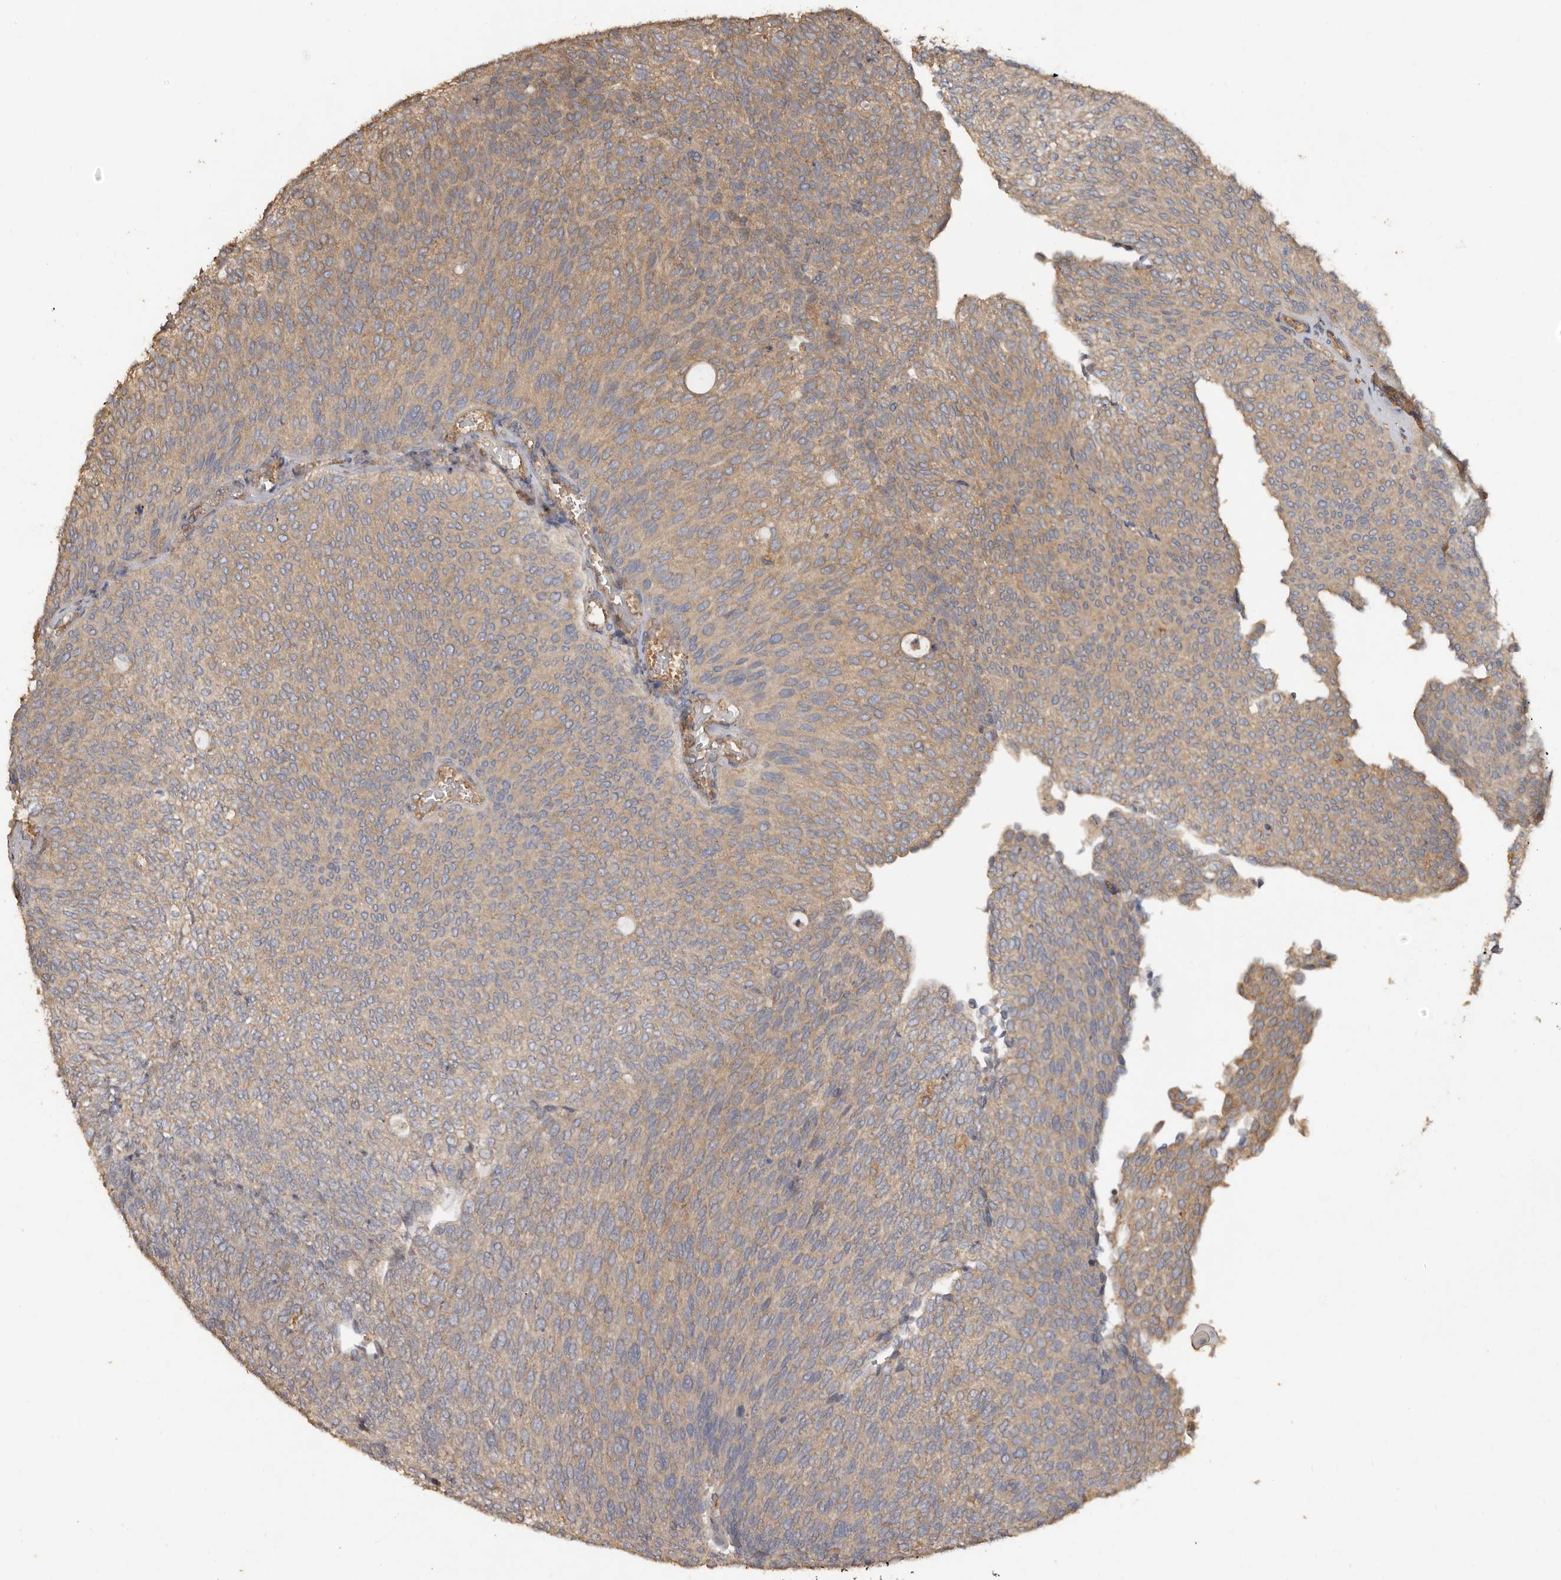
{"staining": {"intensity": "moderate", "quantity": ">75%", "location": "cytoplasmic/membranous"}, "tissue": "urothelial cancer", "cell_type": "Tumor cells", "image_type": "cancer", "snomed": [{"axis": "morphology", "description": "Urothelial carcinoma, Low grade"}, {"axis": "topography", "description": "Urinary bladder"}], "caption": "This is an image of immunohistochemistry (IHC) staining of urothelial carcinoma (low-grade), which shows moderate staining in the cytoplasmic/membranous of tumor cells.", "gene": "FLCN", "patient": {"sex": "female", "age": 79}}